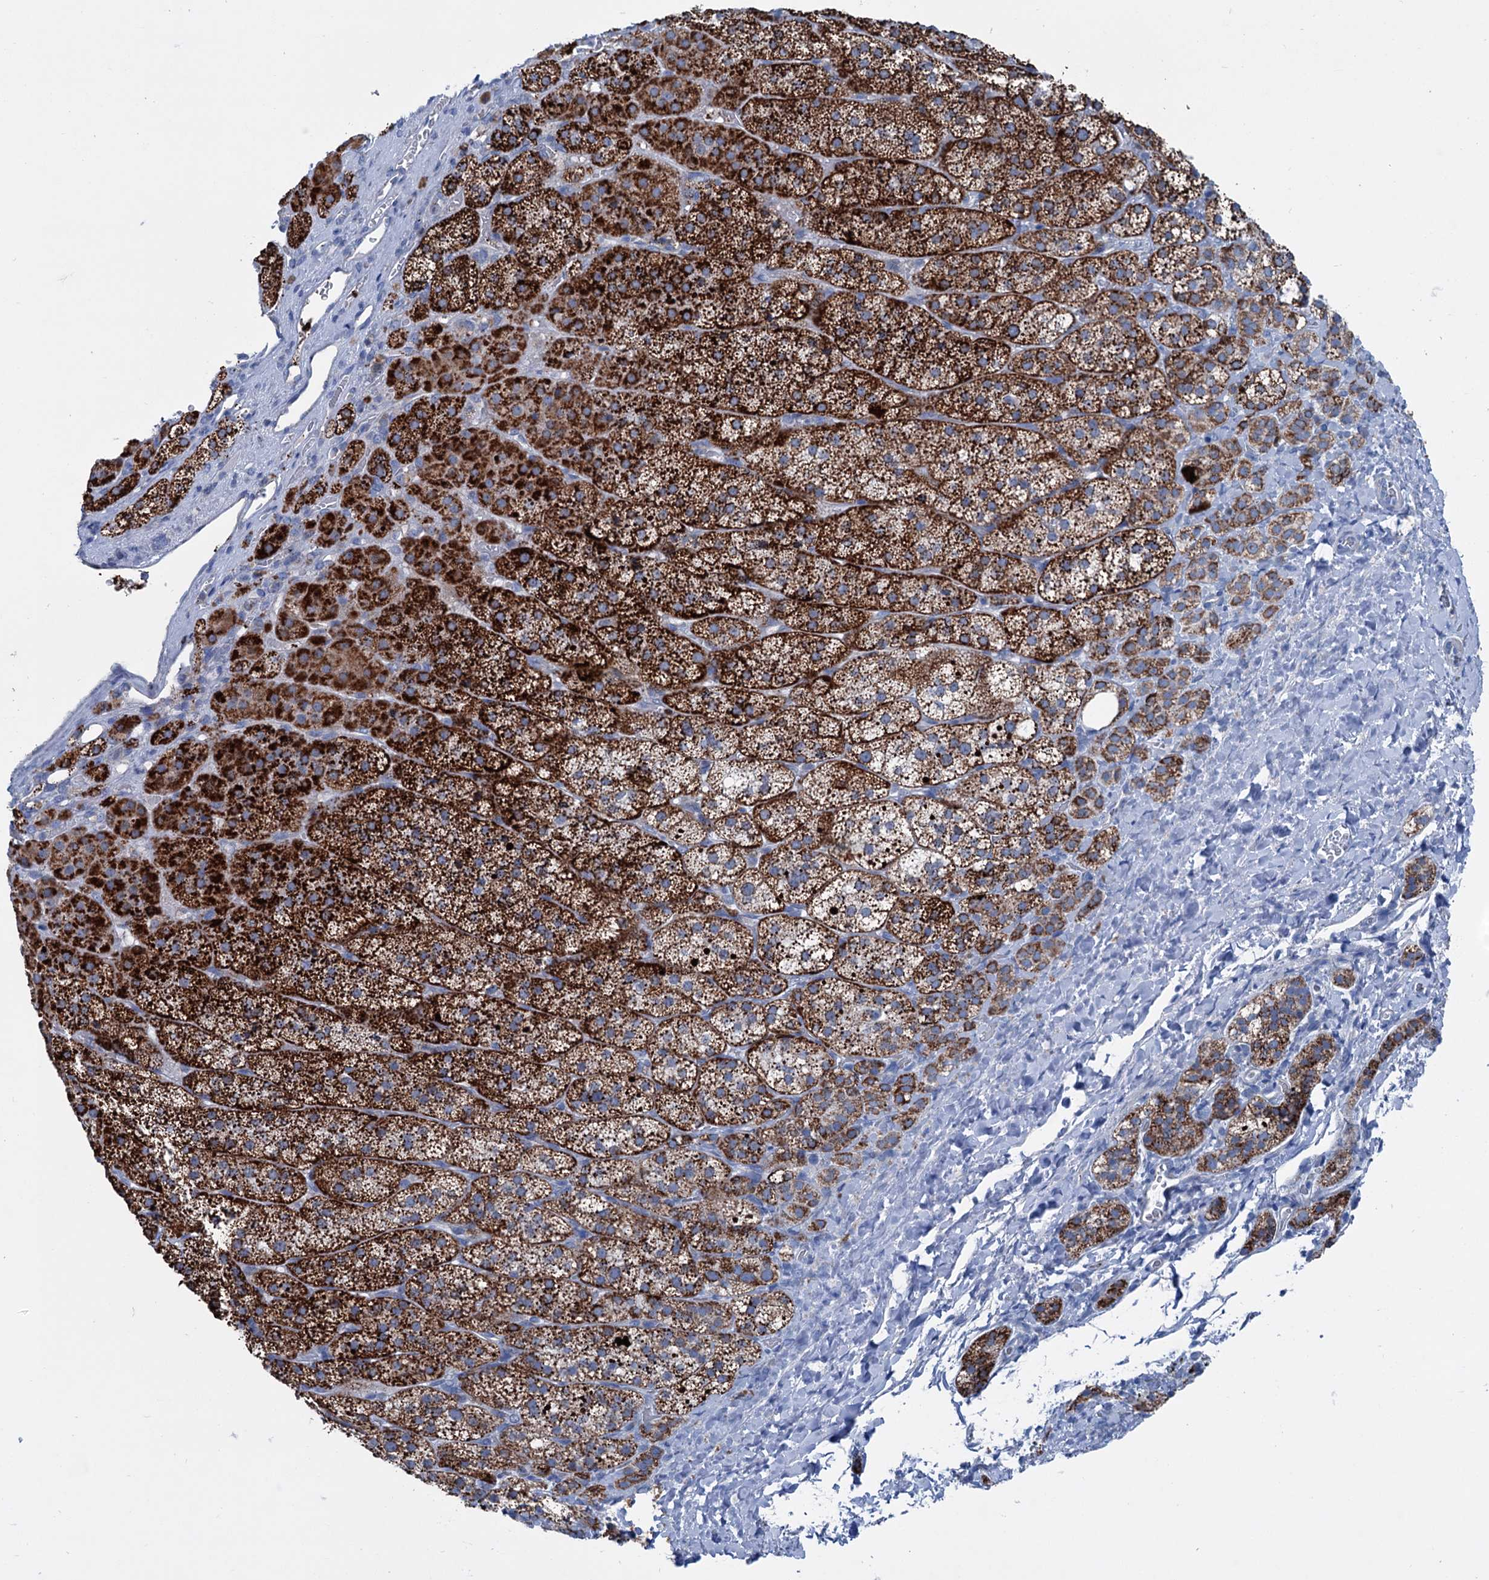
{"staining": {"intensity": "strong", "quantity": "25%-75%", "location": "cytoplasmic/membranous"}, "tissue": "adrenal gland", "cell_type": "Glandular cells", "image_type": "normal", "snomed": [{"axis": "morphology", "description": "Normal tissue, NOS"}, {"axis": "topography", "description": "Adrenal gland"}], "caption": "DAB (3,3'-diaminobenzidine) immunohistochemical staining of normal human adrenal gland exhibits strong cytoplasmic/membranous protein staining in about 25%-75% of glandular cells. (DAB (3,3'-diaminobenzidine) = brown stain, brightfield microscopy at high magnification).", "gene": "ELP4", "patient": {"sex": "female", "age": 44}}